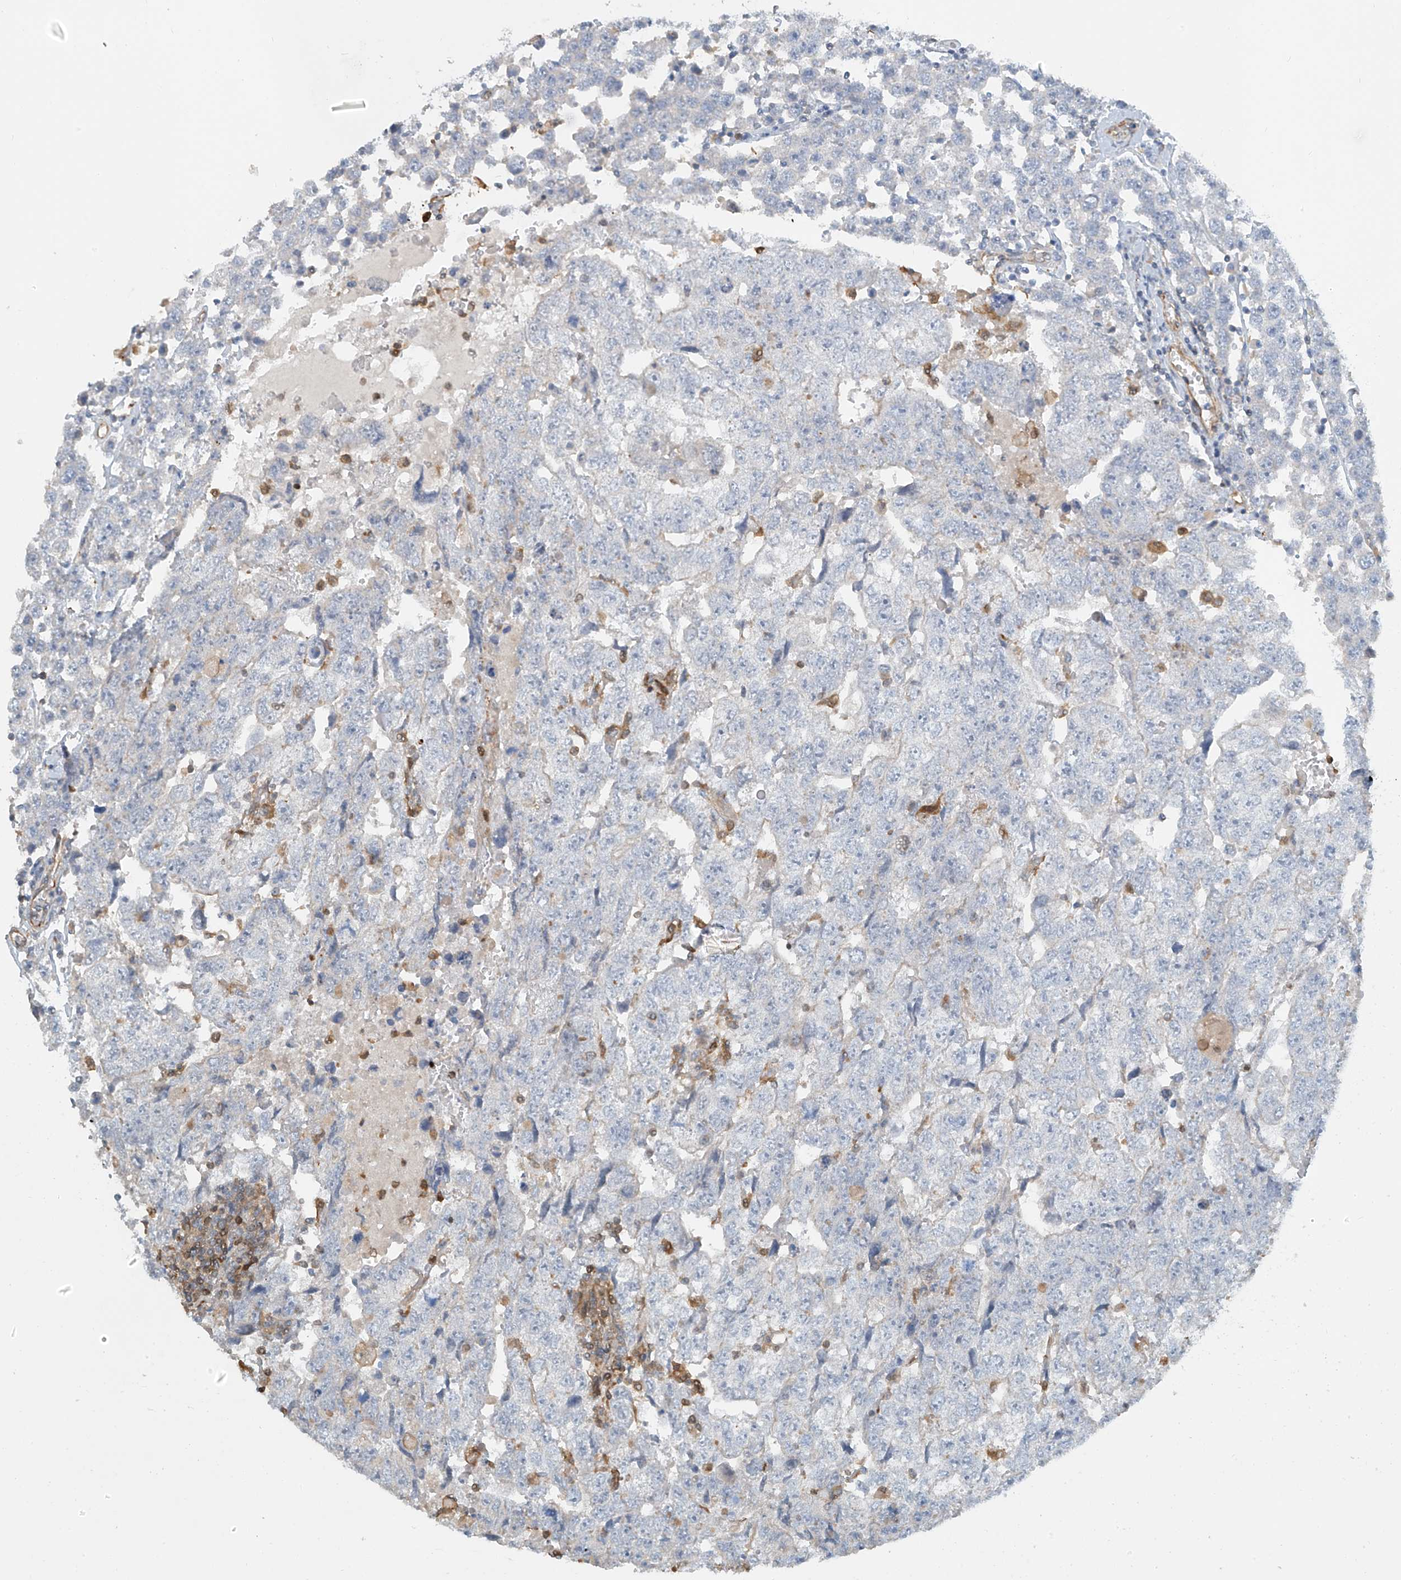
{"staining": {"intensity": "negative", "quantity": "none", "location": "none"}, "tissue": "testis cancer", "cell_type": "Tumor cells", "image_type": "cancer", "snomed": [{"axis": "morphology", "description": "Carcinoma, Embryonal, NOS"}, {"axis": "topography", "description": "Testis"}], "caption": "Human testis cancer (embryonal carcinoma) stained for a protein using immunohistochemistry (IHC) demonstrates no positivity in tumor cells.", "gene": "SH3BGRL3", "patient": {"sex": "male", "age": 36}}